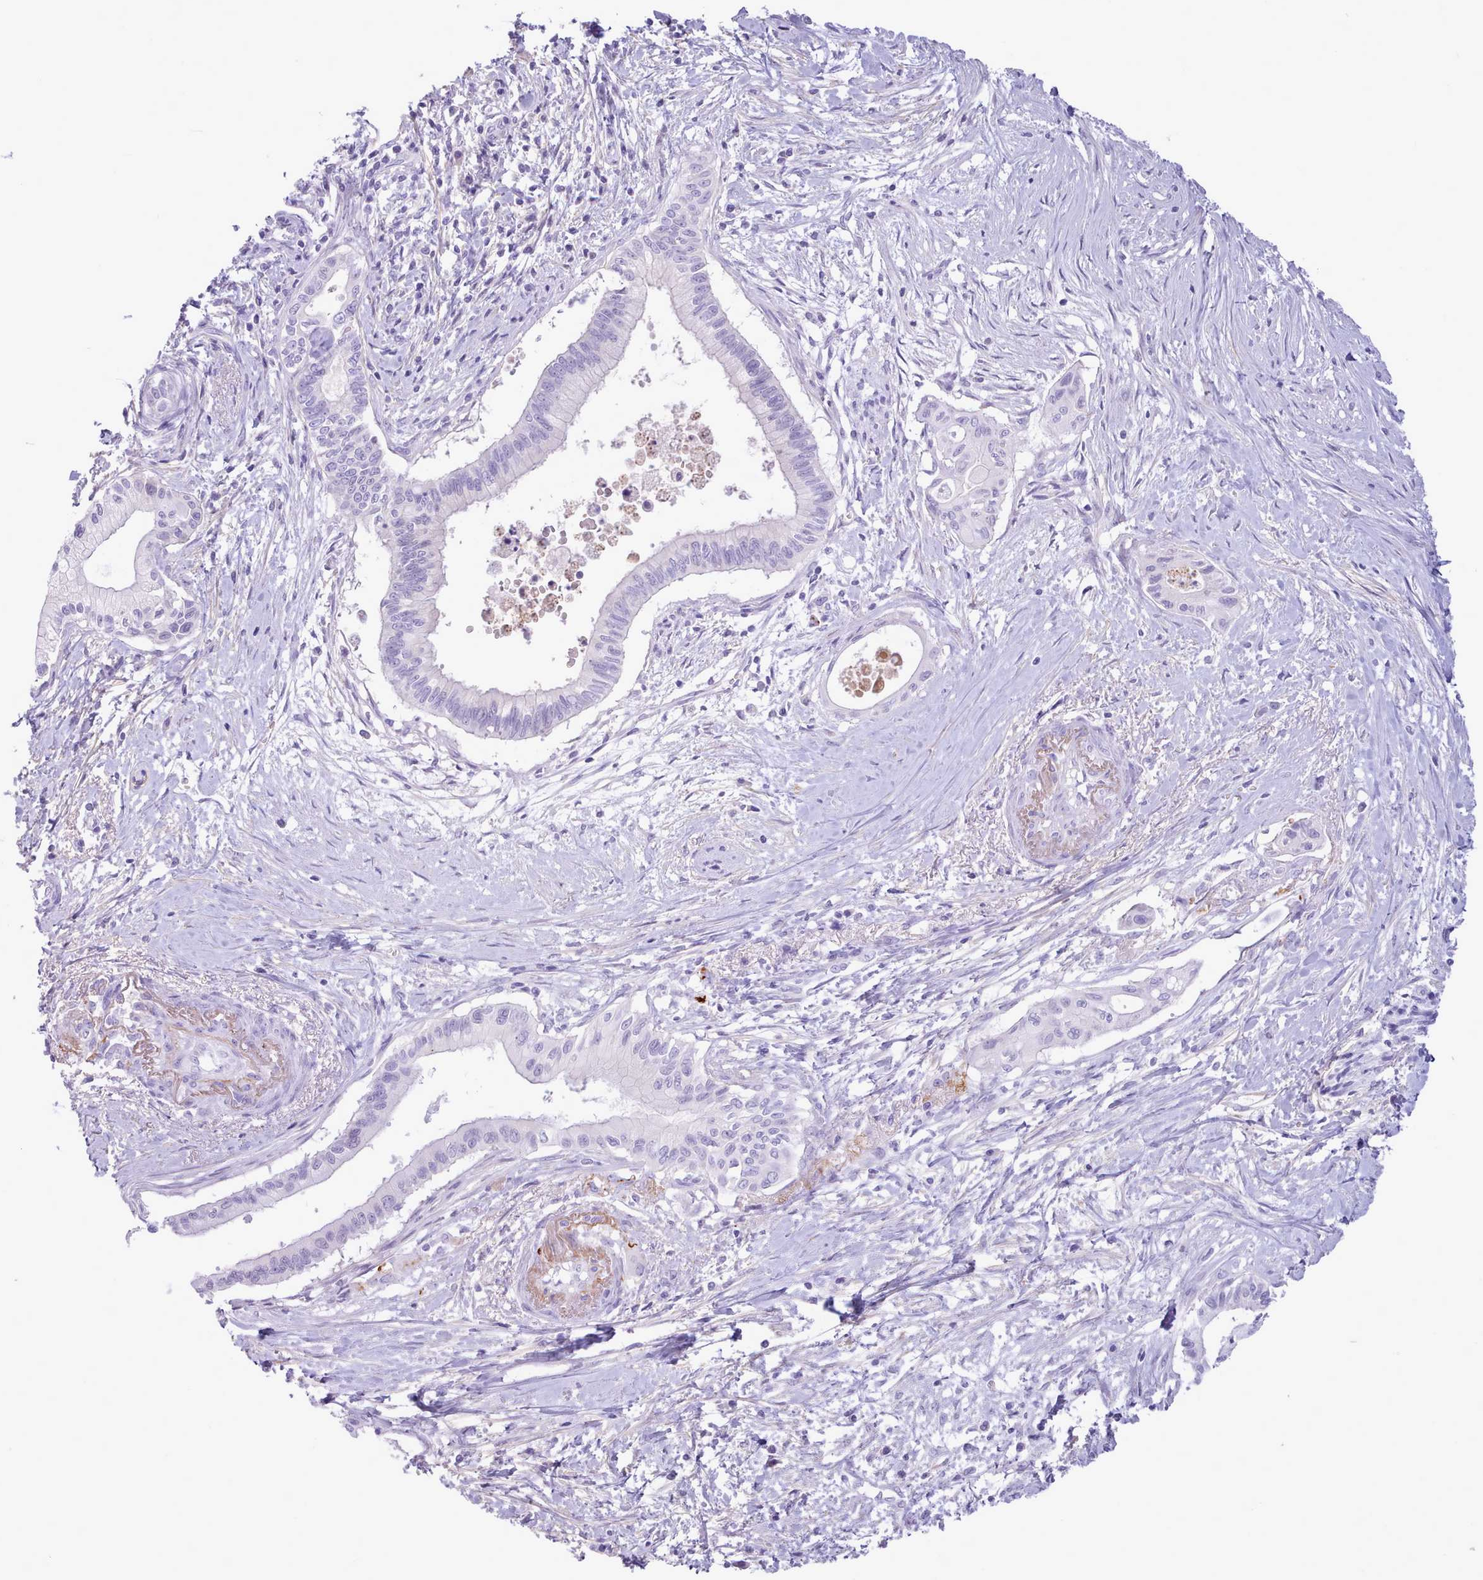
{"staining": {"intensity": "negative", "quantity": "none", "location": "none"}, "tissue": "pancreatic cancer", "cell_type": "Tumor cells", "image_type": "cancer", "snomed": [{"axis": "morphology", "description": "Adenocarcinoma, NOS"}, {"axis": "topography", "description": "Pancreas"}], "caption": "Immunohistochemistry of human adenocarcinoma (pancreatic) demonstrates no positivity in tumor cells. The staining was performed using DAB to visualize the protein expression in brown, while the nuclei were stained in blue with hematoxylin (Magnification: 20x).", "gene": "CYP2A13", "patient": {"sex": "male", "age": 78}}